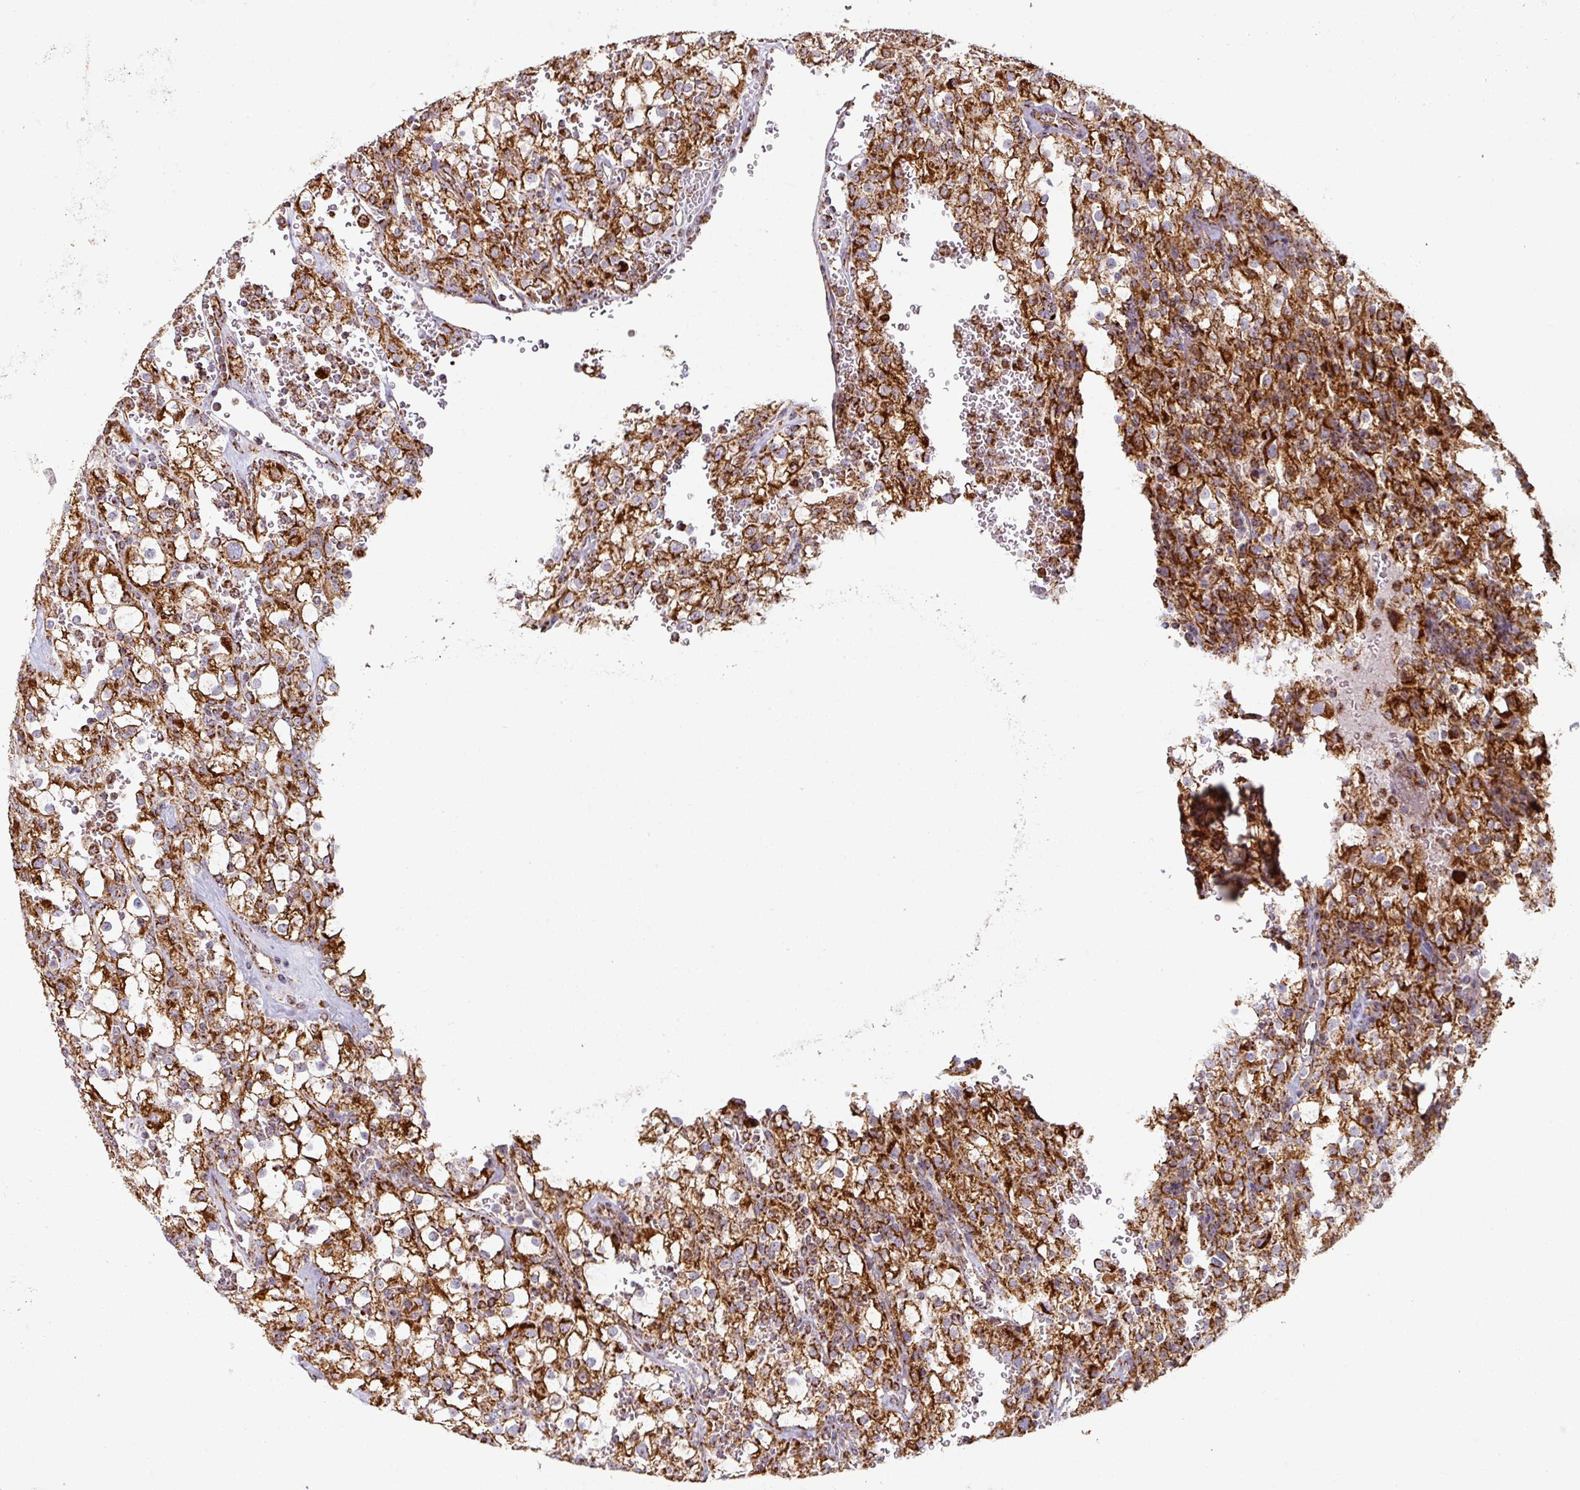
{"staining": {"intensity": "moderate", "quantity": ">75%", "location": "cytoplasmic/membranous"}, "tissue": "renal cancer", "cell_type": "Tumor cells", "image_type": "cancer", "snomed": [{"axis": "morphology", "description": "Adenocarcinoma, NOS"}, {"axis": "topography", "description": "Kidney"}], "caption": "Immunohistochemistry (IHC) (DAB (3,3'-diaminobenzidine)) staining of renal cancer (adenocarcinoma) displays moderate cytoplasmic/membranous protein positivity in about >75% of tumor cells.", "gene": "TRAP1", "patient": {"sex": "female", "age": 74}}